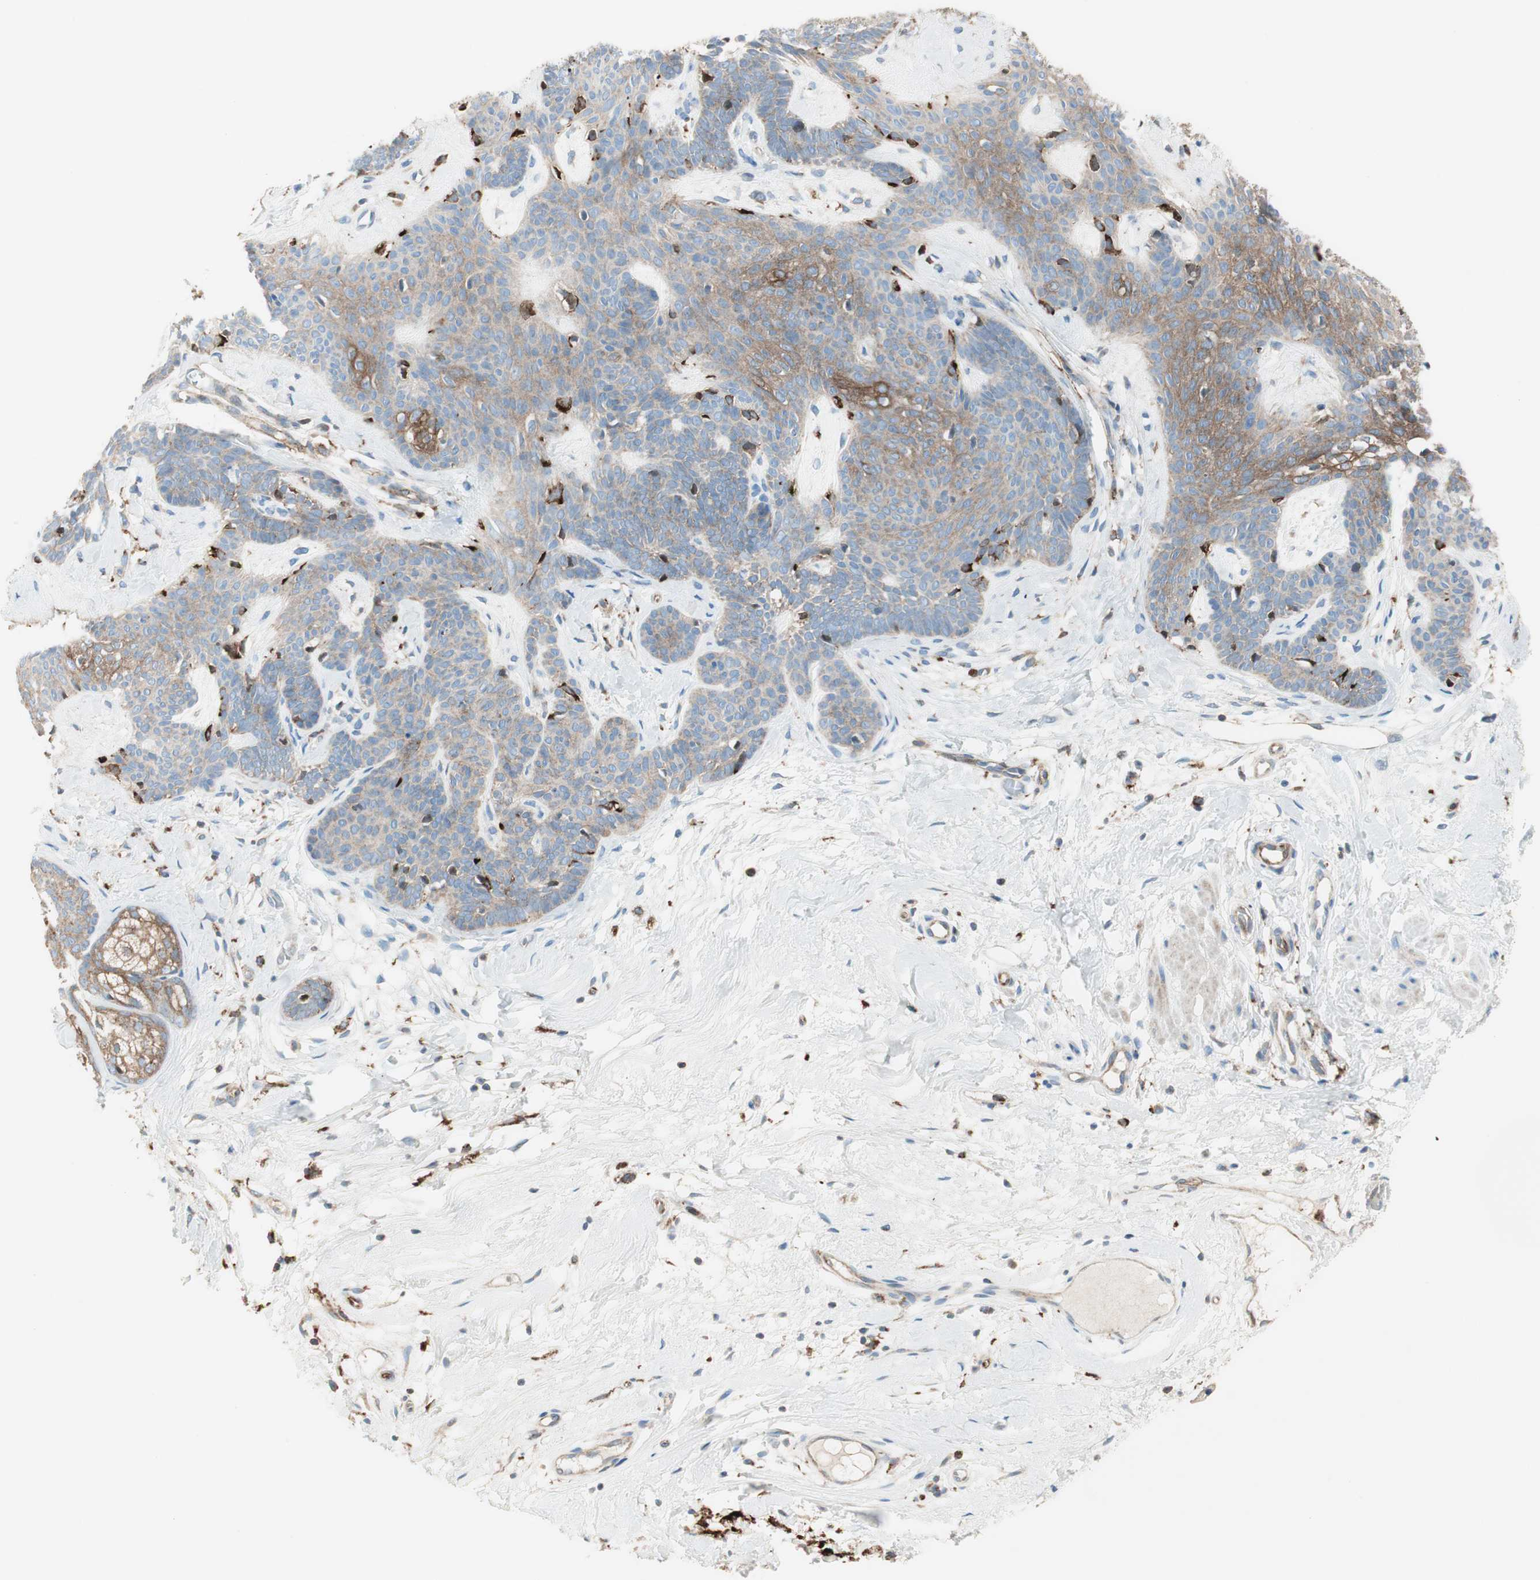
{"staining": {"intensity": "moderate", "quantity": "25%-75%", "location": "cytoplasmic/membranous"}, "tissue": "skin cancer", "cell_type": "Tumor cells", "image_type": "cancer", "snomed": [{"axis": "morphology", "description": "Developmental malformation"}, {"axis": "morphology", "description": "Basal cell carcinoma"}, {"axis": "topography", "description": "Skin"}], "caption": "A brown stain shows moderate cytoplasmic/membranous positivity of a protein in human basal cell carcinoma (skin) tumor cells.", "gene": "ATP6V1G1", "patient": {"sex": "female", "age": 62}}